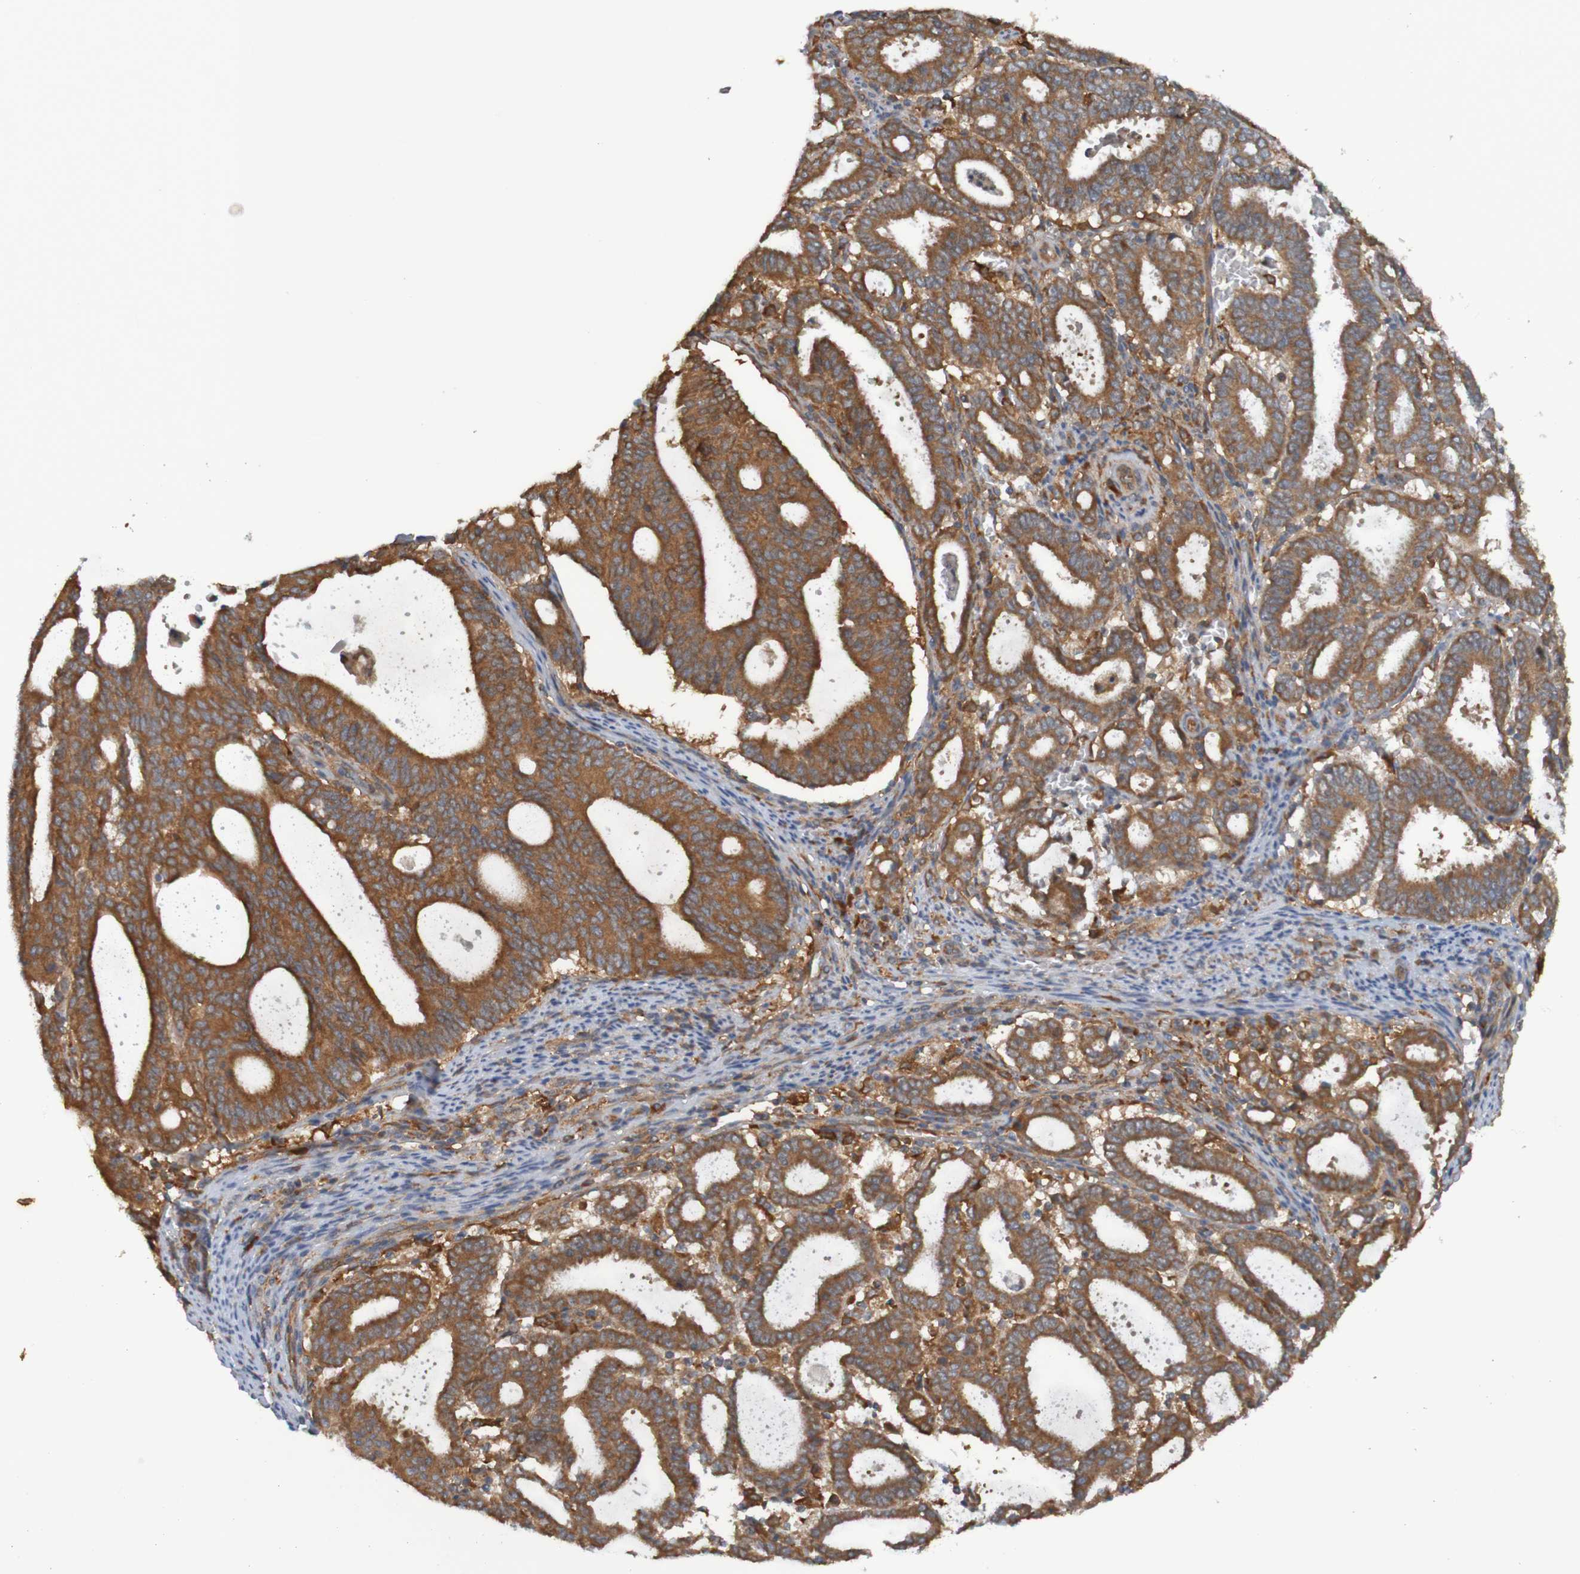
{"staining": {"intensity": "moderate", "quantity": ">75%", "location": "cytoplasmic/membranous"}, "tissue": "endometrial cancer", "cell_type": "Tumor cells", "image_type": "cancer", "snomed": [{"axis": "morphology", "description": "Adenocarcinoma, NOS"}, {"axis": "topography", "description": "Uterus"}], "caption": "A medium amount of moderate cytoplasmic/membranous positivity is identified in about >75% of tumor cells in endometrial cancer tissue.", "gene": "DNAJC4", "patient": {"sex": "female", "age": 83}}